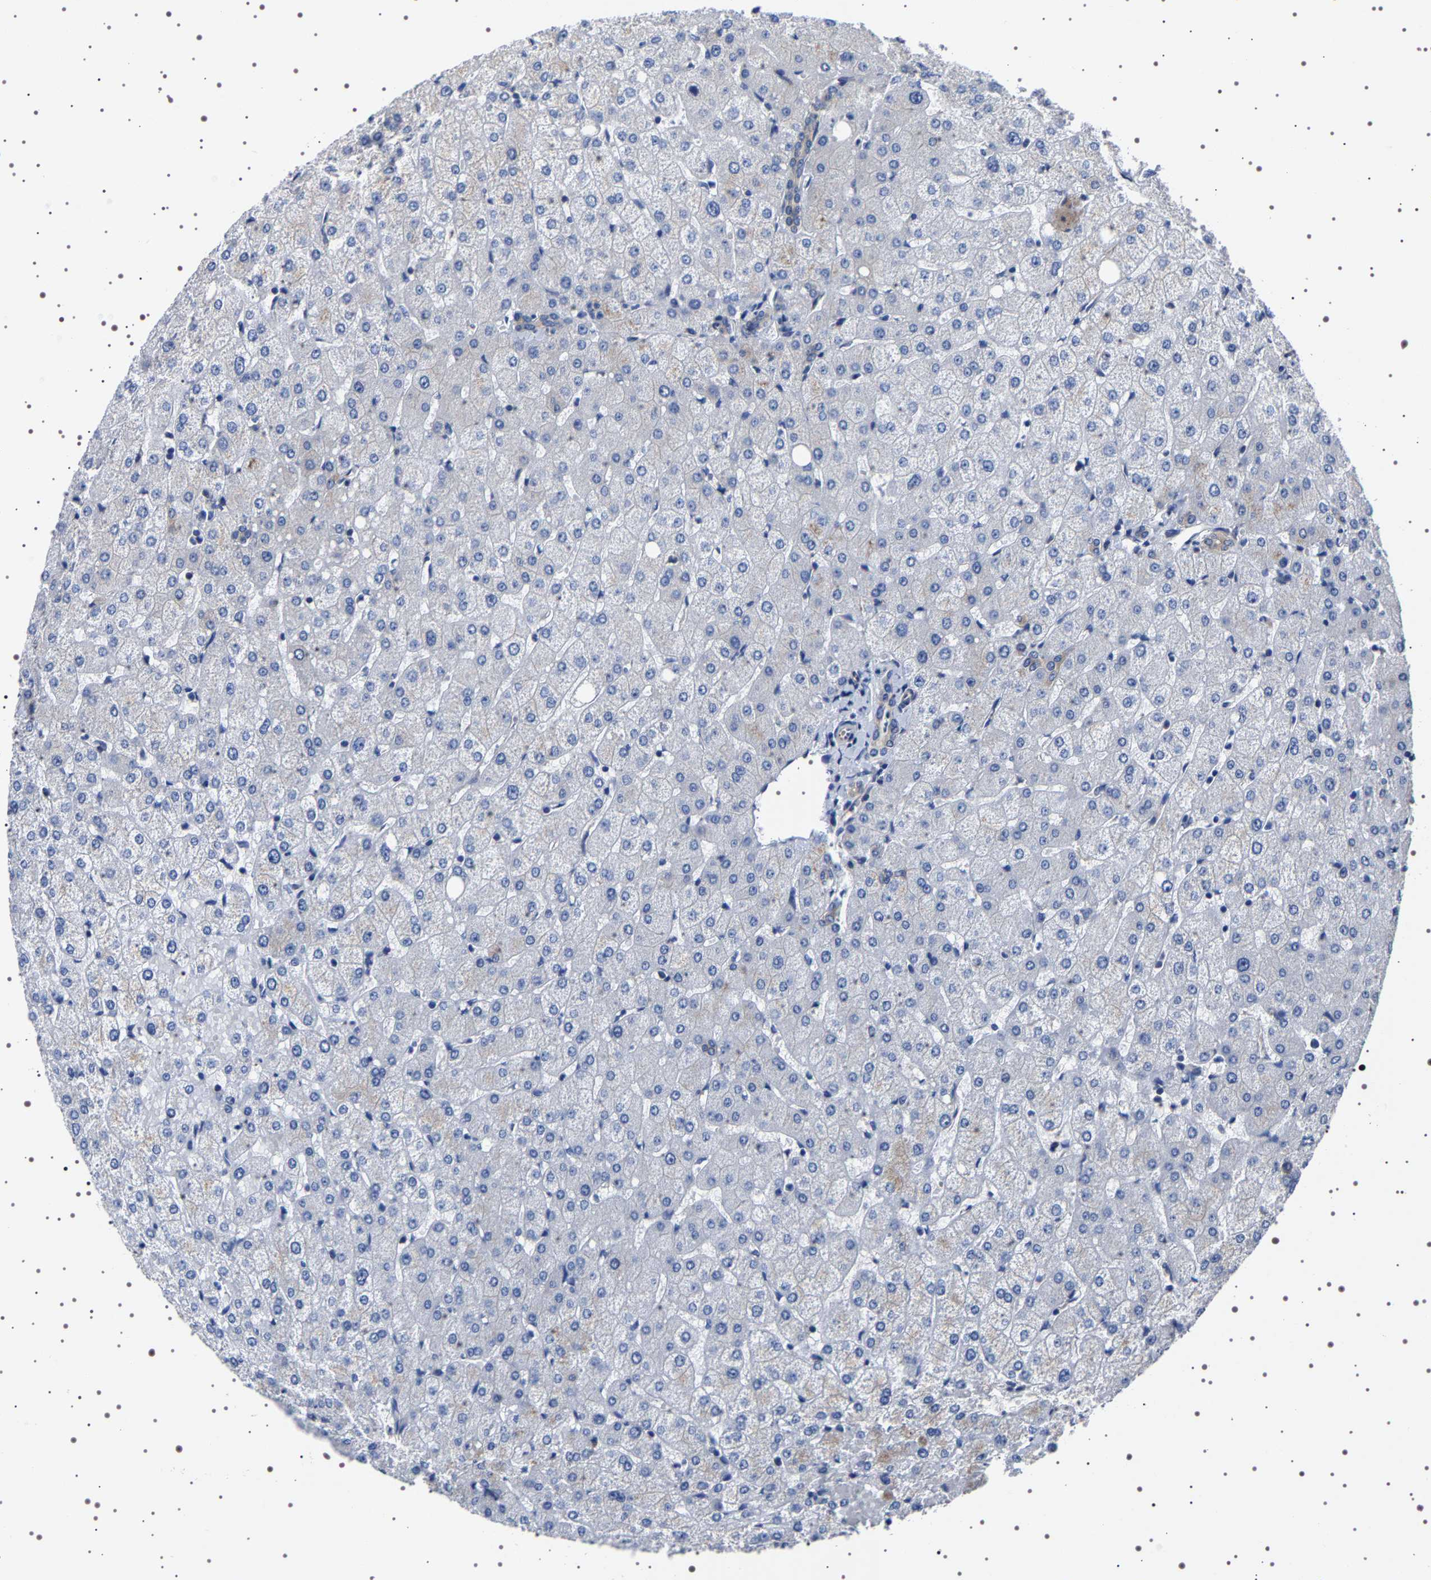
{"staining": {"intensity": "weak", "quantity": "<25%", "location": "cytoplasmic/membranous"}, "tissue": "liver", "cell_type": "Cholangiocytes", "image_type": "normal", "snomed": [{"axis": "morphology", "description": "Normal tissue, NOS"}, {"axis": "topography", "description": "Liver"}], "caption": "IHC of unremarkable human liver demonstrates no positivity in cholangiocytes. (Immunohistochemistry (ihc), brightfield microscopy, high magnification).", "gene": "DARS1", "patient": {"sex": "female", "age": 54}}